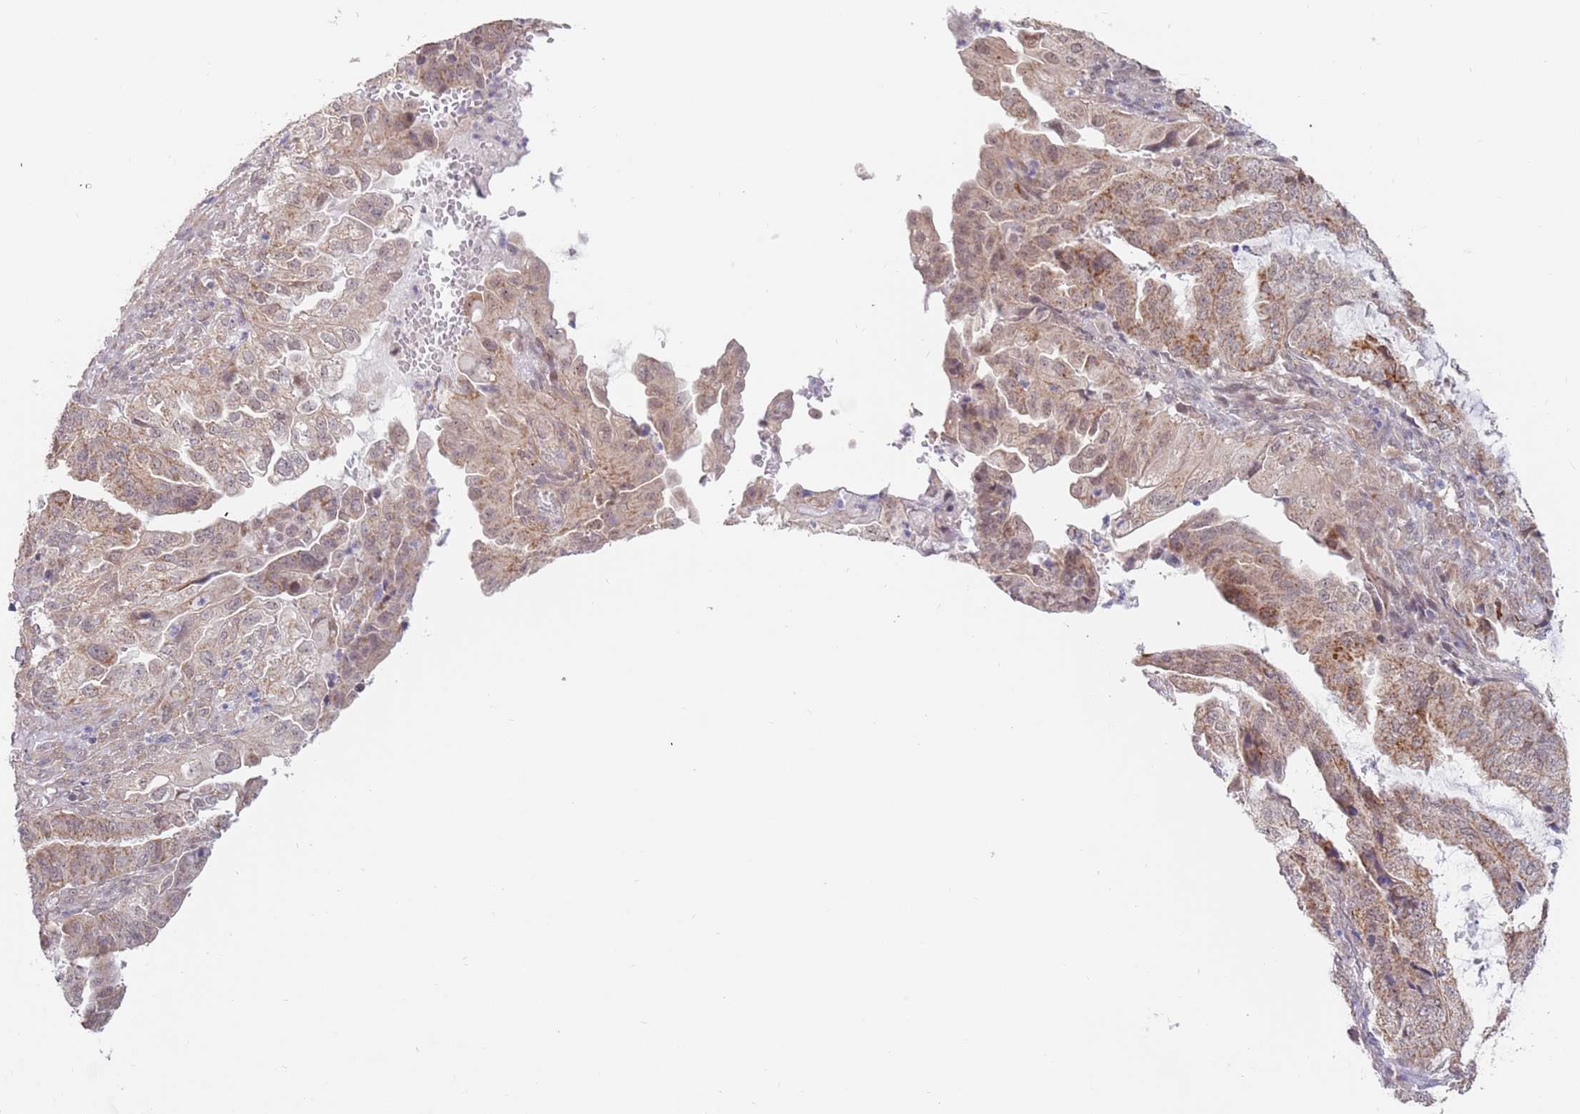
{"staining": {"intensity": "moderate", "quantity": "25%-75%", "location": "cytoplasmic/membranous"}, "tissue": "endometrial cancer", "cell_type": "Tumor cells", "image_type": "cancer", "snomed": [{"axis": "morphology", "description": "Adenocarcinoma, NOS"}, {"axis": "topography", "description": "Endometrium"}], "caption": "Tumor cells show medium levels of moderate cytoplasmic/membranous expression in about 25%-75% of cells in endometrial cancer. The staining is performed using DAB (3,3'-diaminobenzidine) brown chromogen to label protein expression. The nuclei are counter-stained blue using hematoxylin.", "gene": "UQCC3", "patient": {"sex": "female", "age": 51}}